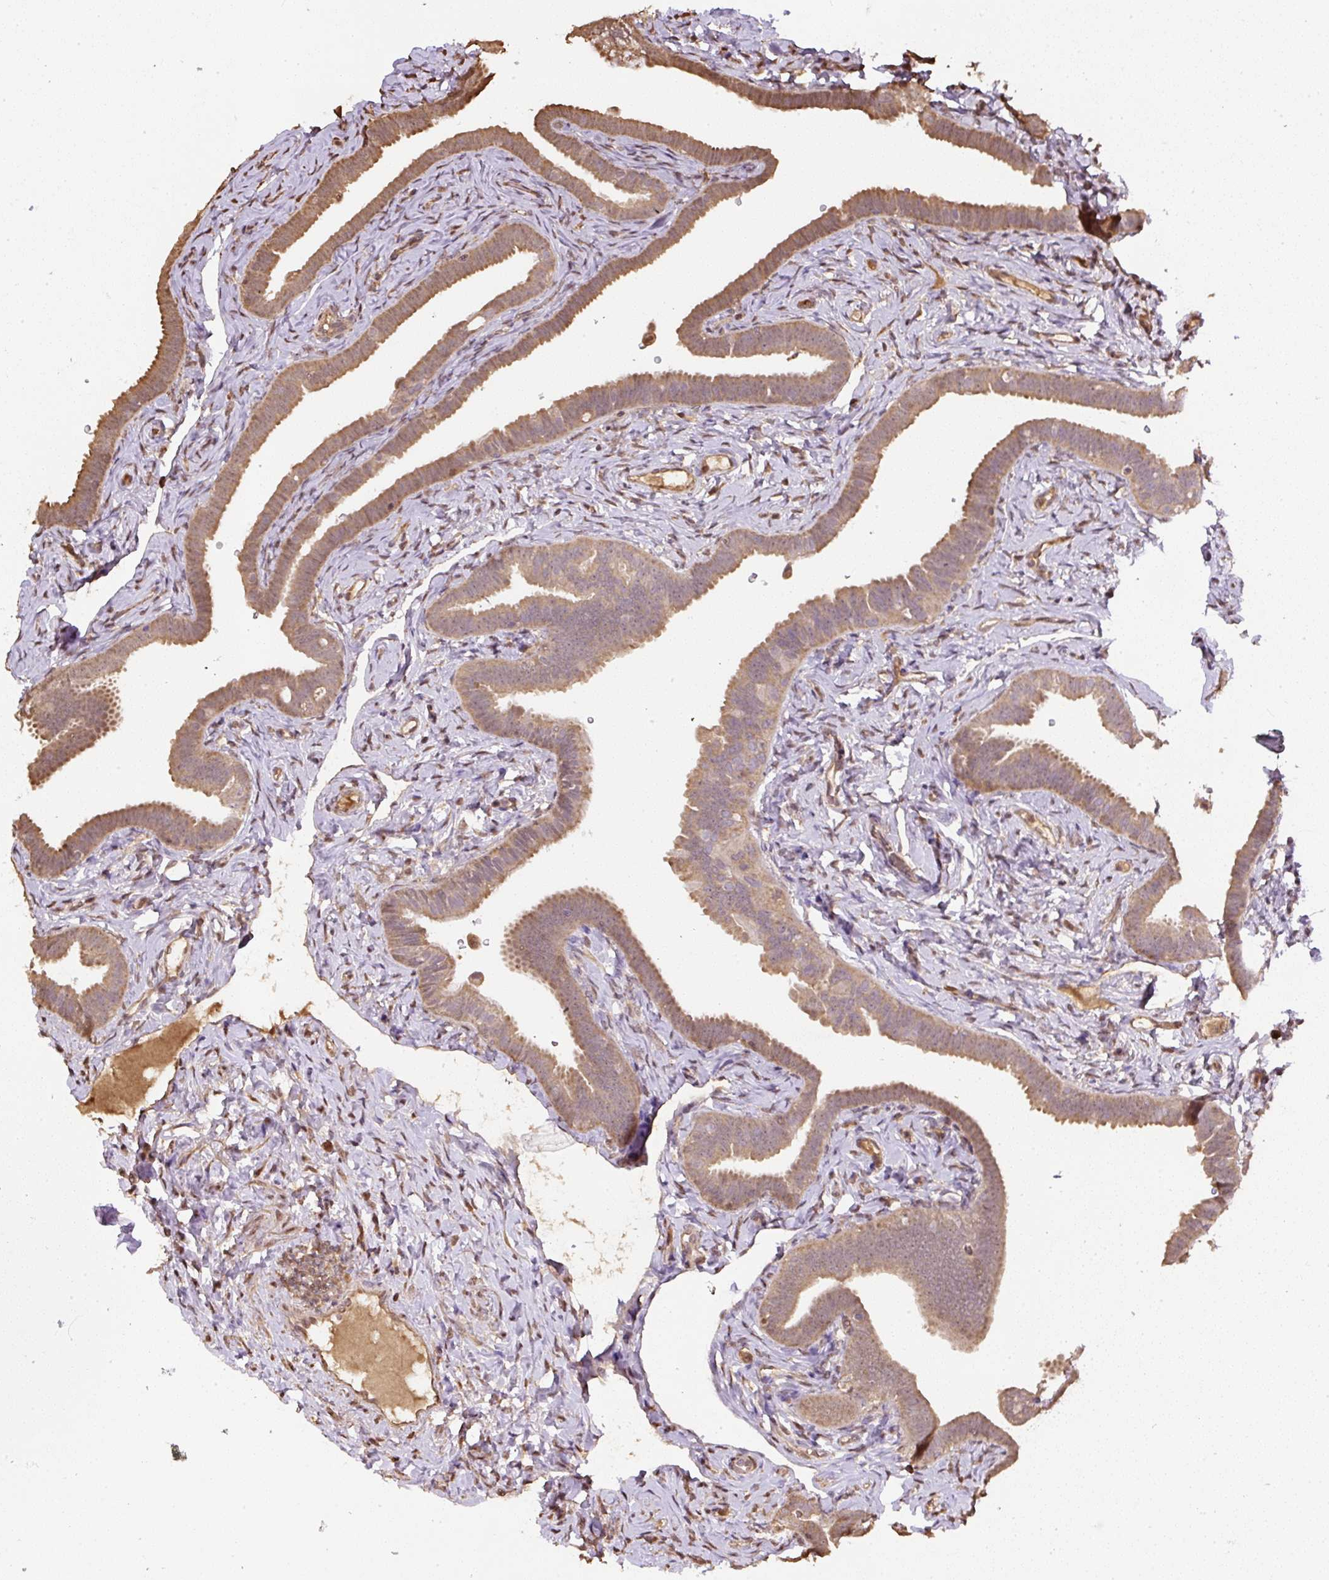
{"staining": {"intensity": "moderate", "quantity": ">75%", "location": "cytoplasmic/membranous,nuclear"}, "tissue": "fallopian tube", "cell_type": "Glandular cells", "image_type": "normal", "snomed": [{"axis": "morphology", "description": "Normal tissue, NOS"}, {"axis": "topography", "description": "Fallopian tube"}], "caption": "Unremarkable fallopian tube reveals moderate cytoplasmic/membranous,nuclear expression in approximately >75% of glandular cells, visualized by immunohistochemistry.", "gene": "TMEM170B", "patient": {"sex": "female", "age": 69}}